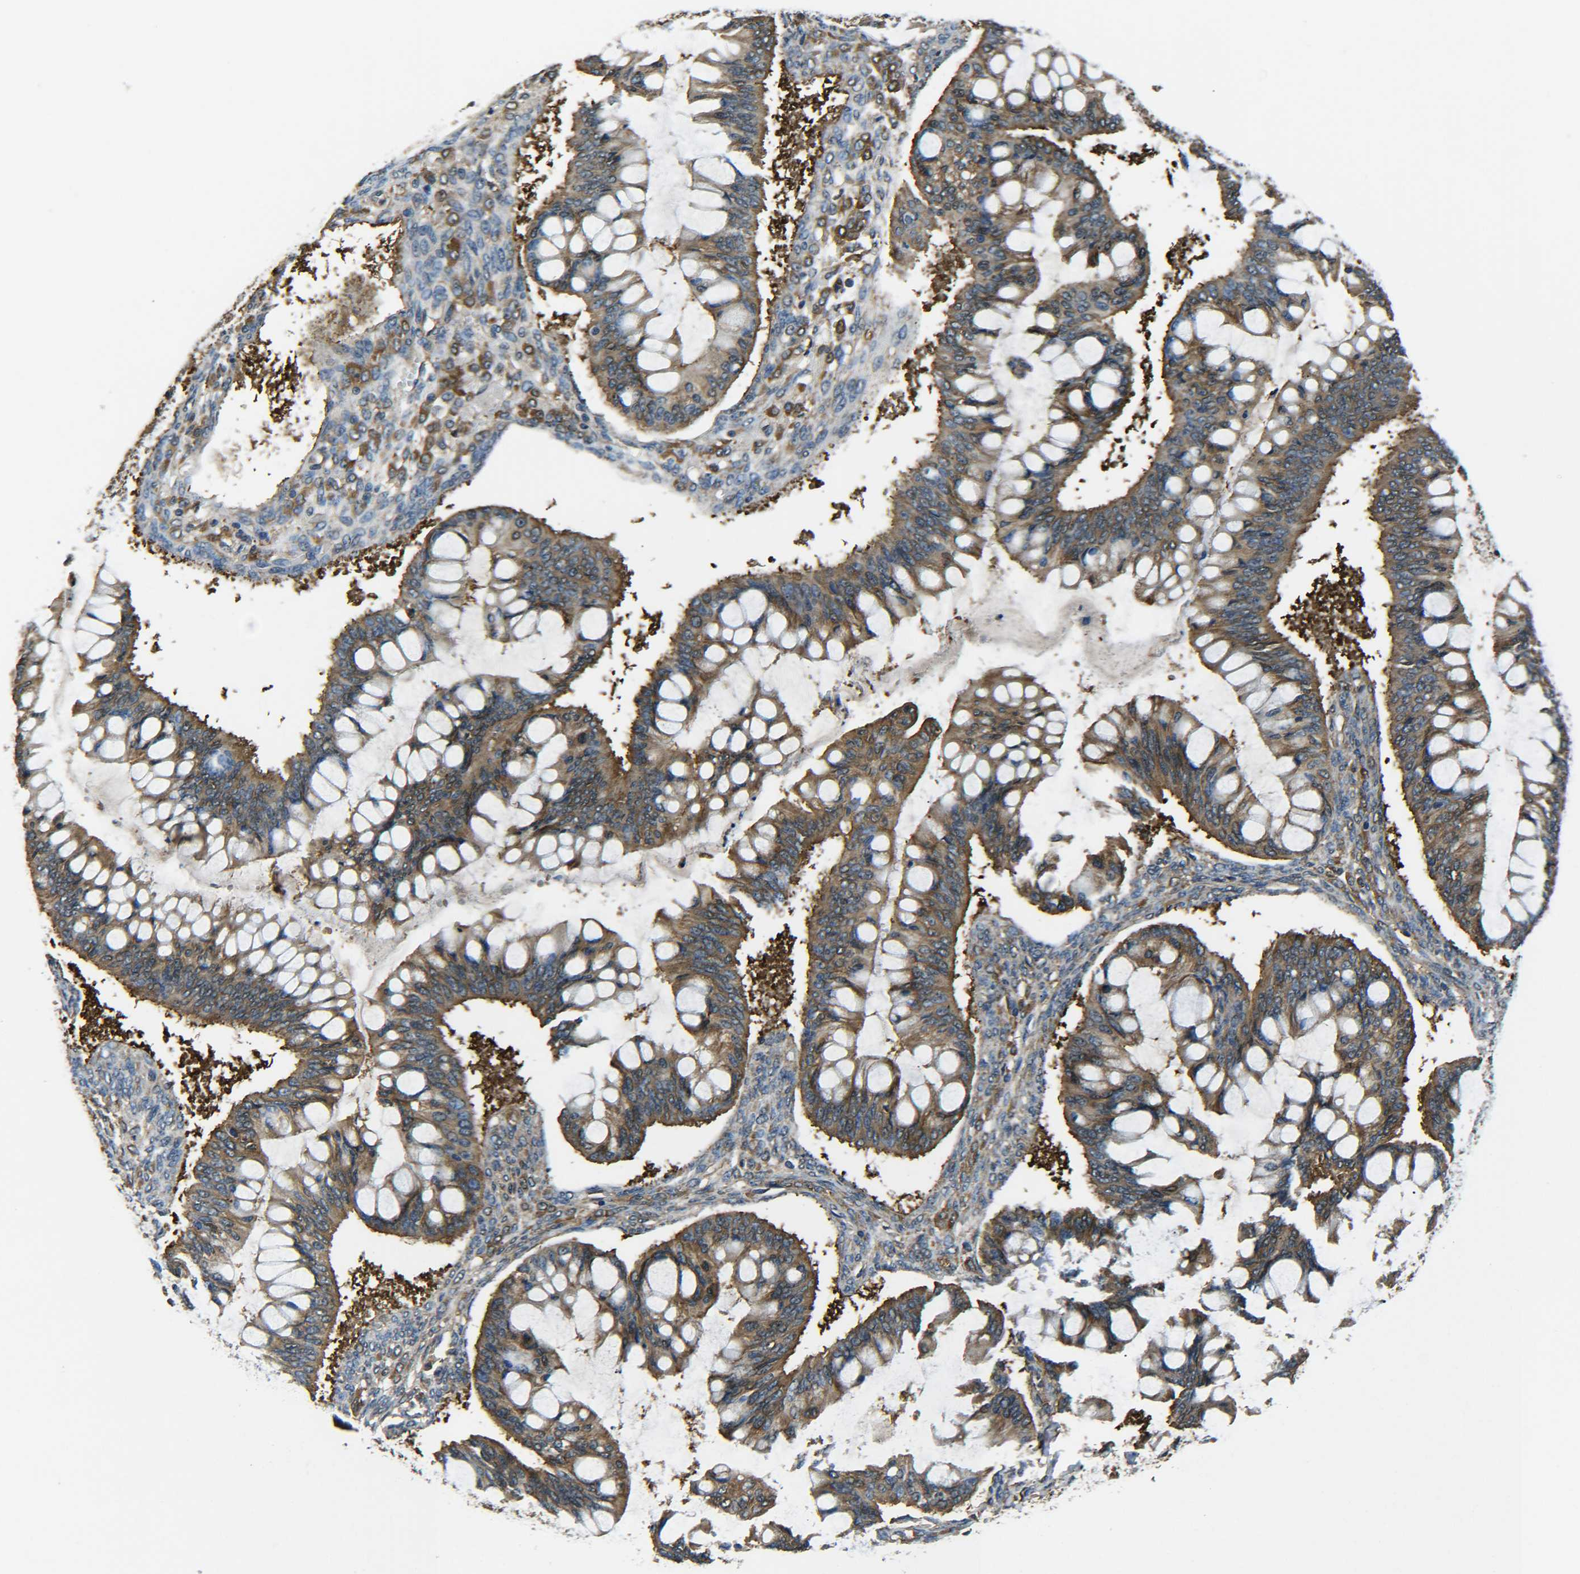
{"staining": {"intensity": "weak", "quantity": ">75%", "location": "cytoplasmic/membranous"}, "tissue": "ovarian cancer", "cell_type": "Tumor cells", "image_type": "cancer", "snomed": [{"axis": "morphology", "description": "Cystadenocarcinoma, mucinous, NOS"}, {"axis": "topography", "description": "Ovary"}], "caption": "An immunohistochemistry image of neoplastic tissue is shown. Protein staining in brown shows weak cytoplasmic/membranous positivity in ovarian cancer within tumor cells.", "gene": "PREB", "patient": {"sex": "female", "age": 73}}